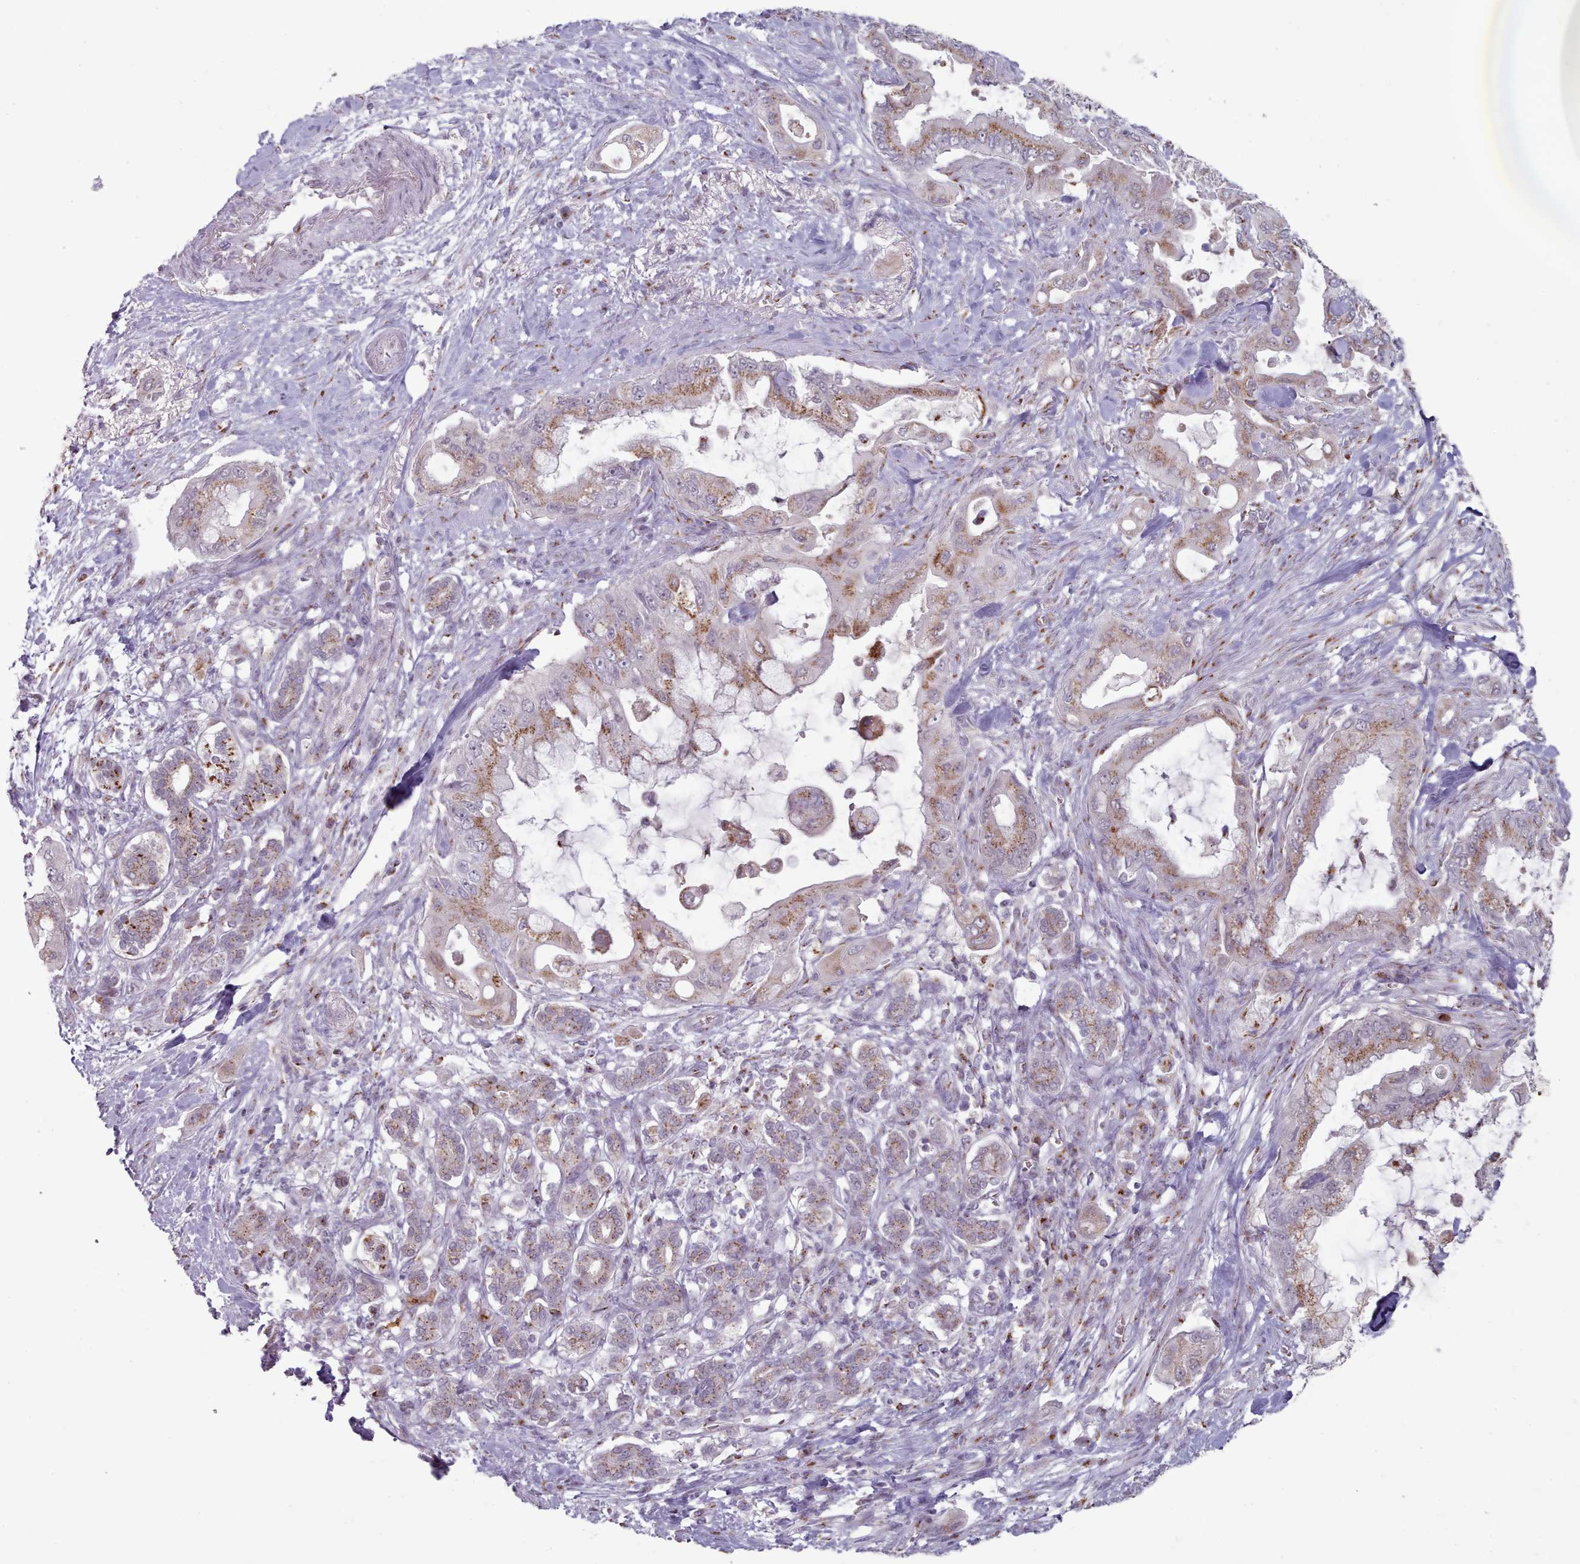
{"staining": {"intensity": "moderate", "quantity": ">75%", "location": "cytoplasmic/membranous"}, "tissue": "pancreatic cancer", "cell_type": "Tumor cells", "image_type": "cancer", "snomed": [{"axis": "morphology", "description": "Adenocarcinoma, NOS"}, {"axis": "topography", "description": "Pancreas"}], "caption": "Approximately >75% of tumor cells in pancreatic cancer reveal moderate cytoplasmic/membranous protein staining as visualized by brown immunohistochemical staining.", "gene": "MAN1B1", "patient": {"sex": "male", "age": 57}}